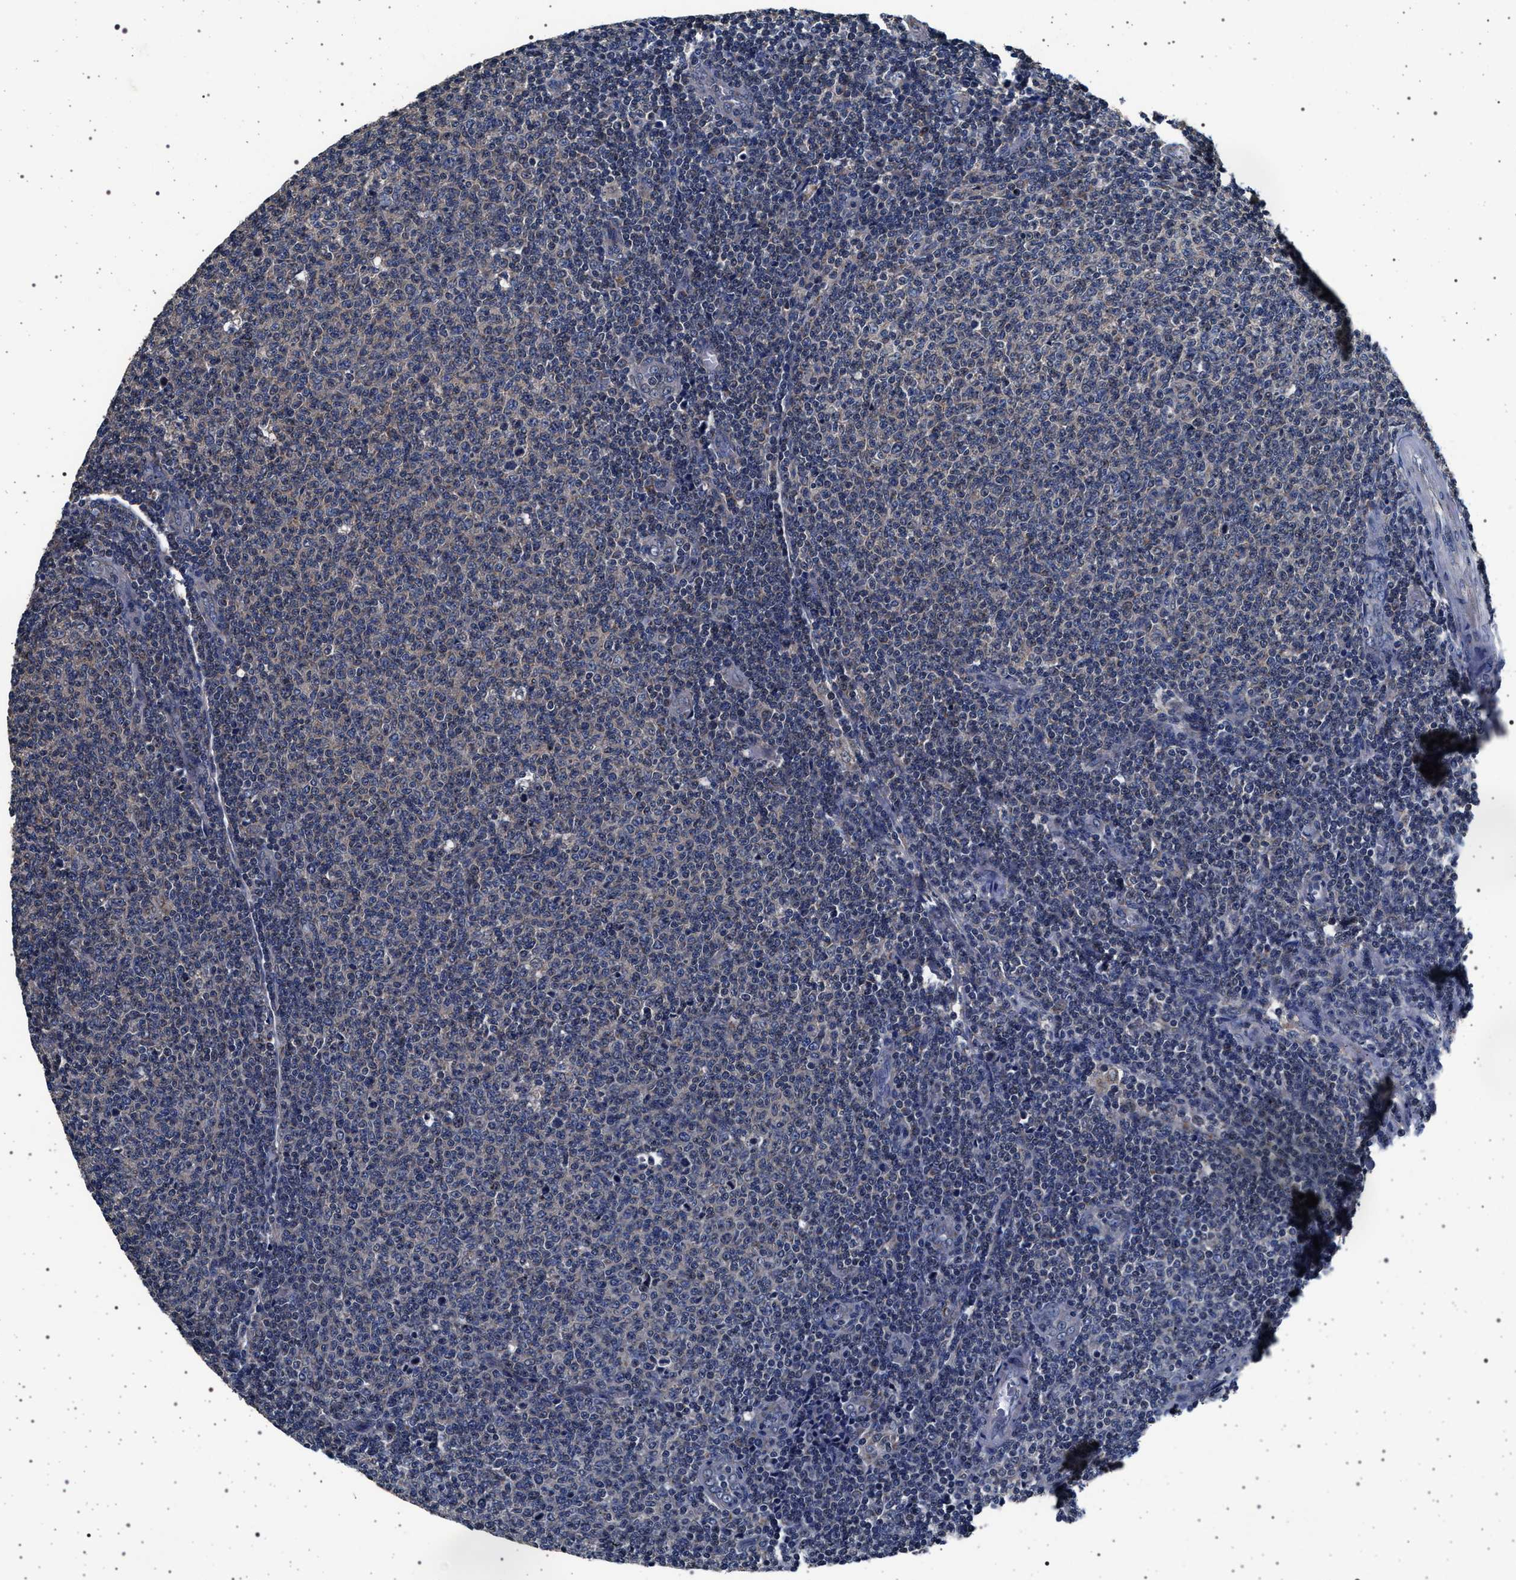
{"staining": {"intensity": "weak", "quantity": "<25%", "location": "cytoplasmic/membranous"}, "tissue": "lymphoma", "cell_type": "Tumor cells", "image_type": "cancer", "snomed": [{"axis": "morphology", "description": "Malignant lymphoma, non-Hodgkin's type, Low grade"}, {"axis": "topography", "description": "Lymph node"}], "caption": "An immunohistochemistry (IHC) photomicrograph of lymphoma is shown. There is no staining in tumor cells of lymphoma.", "gene": "MAP3K2", "patient": {"sex": "male", "age": 66}}